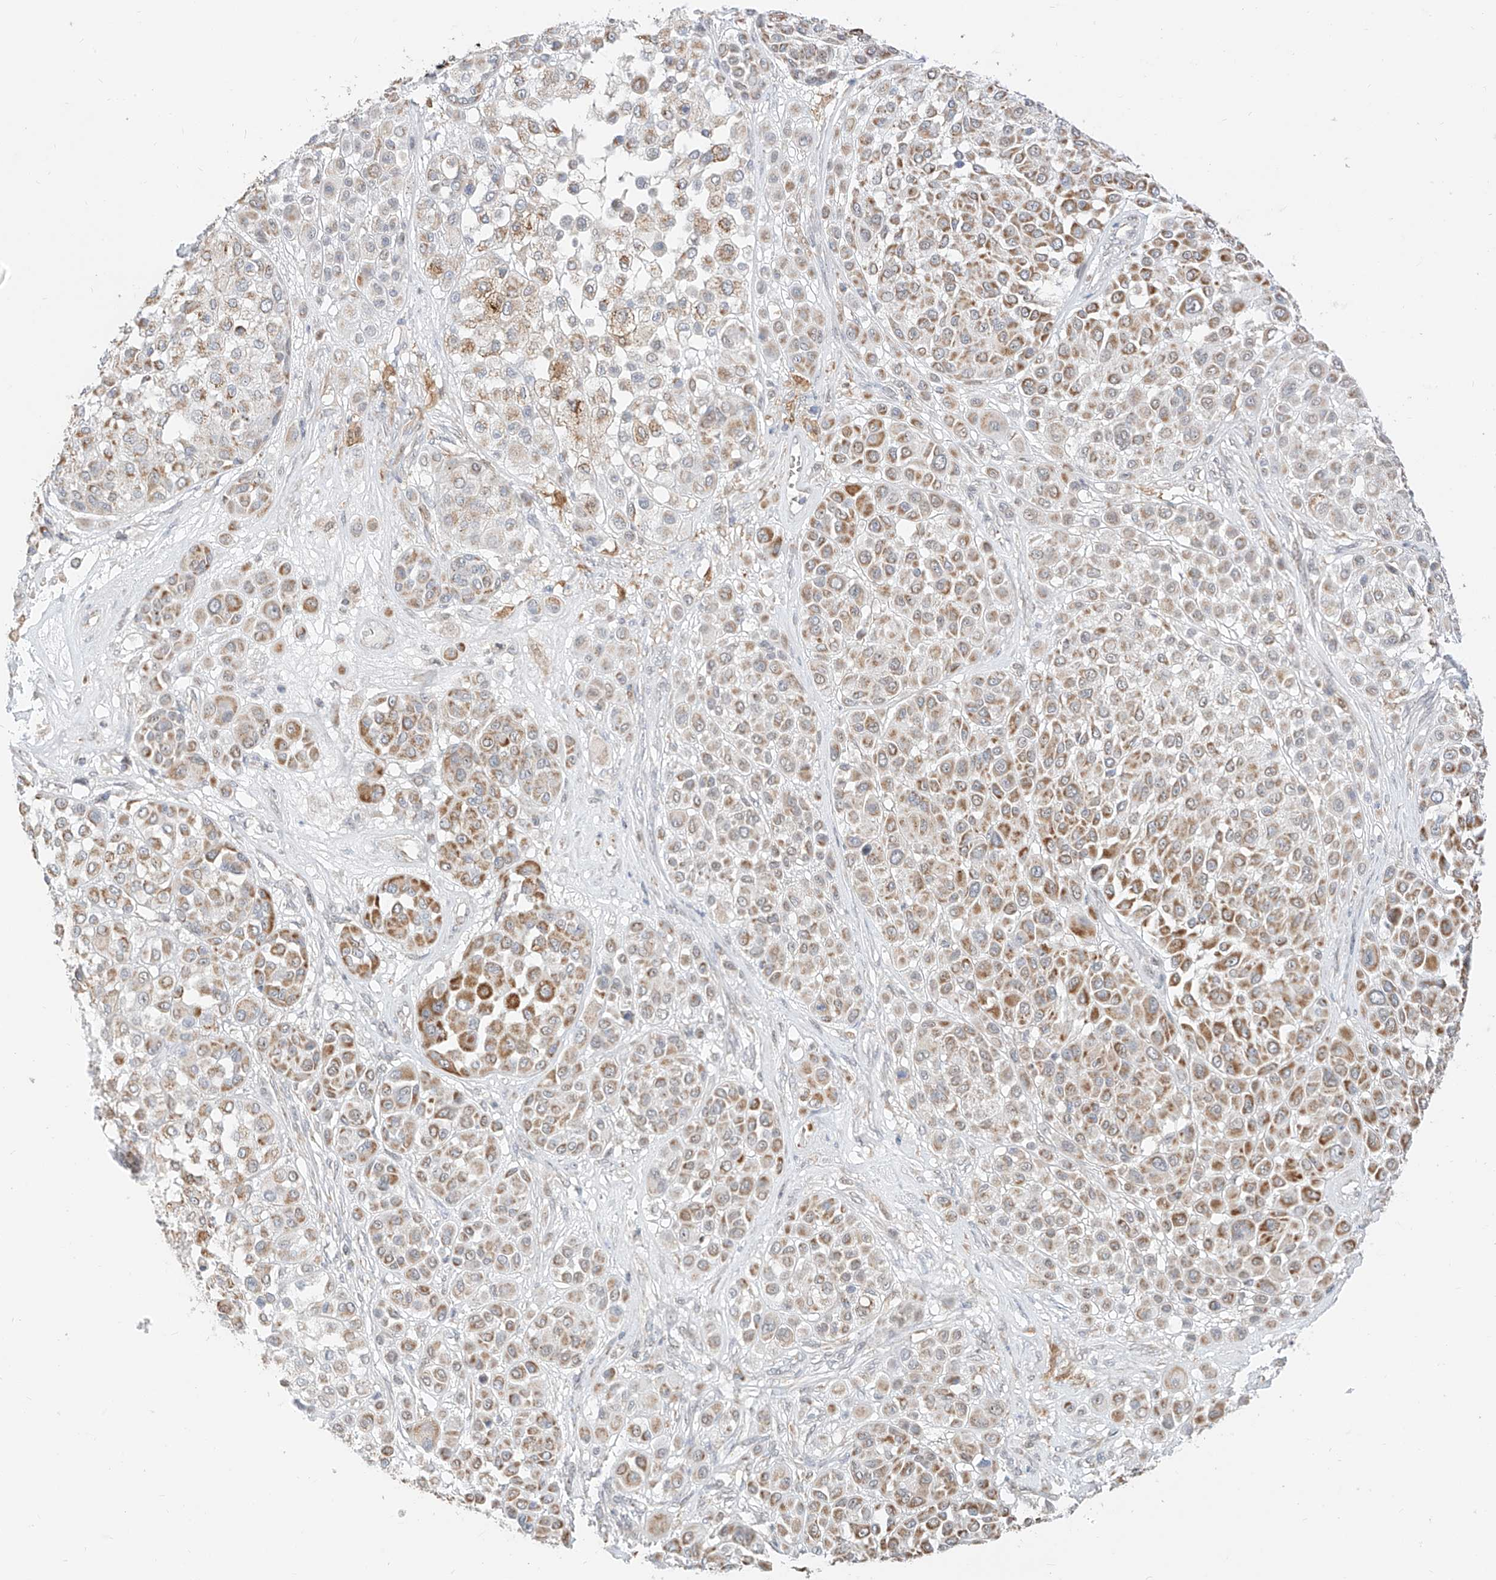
{"staining": {"intensity": "moderate", "quantity": ">75%", "location": "cytoplasmic/membranous"}, "tissue": "melanoma", "cell_type": "Tumor cells", "image_type": "cancer", "snomed": [{"axis": "morphology", "description": "Malignant melanoma, Metastatic site"}, {"axis": "topography", "description": "Soft tissue"}], "caption": "DAB immunohistochemical staining of human malignant melanoma (metastatic site) demonstrates moderate cytoplasmic/membranous protein expression in about >75% of tumor cells. (brown staining indicates protein expression, while blue staining denotes nuclei).", "gene": "MTUS2", "patient": {"sex": "male", "age": 41}}